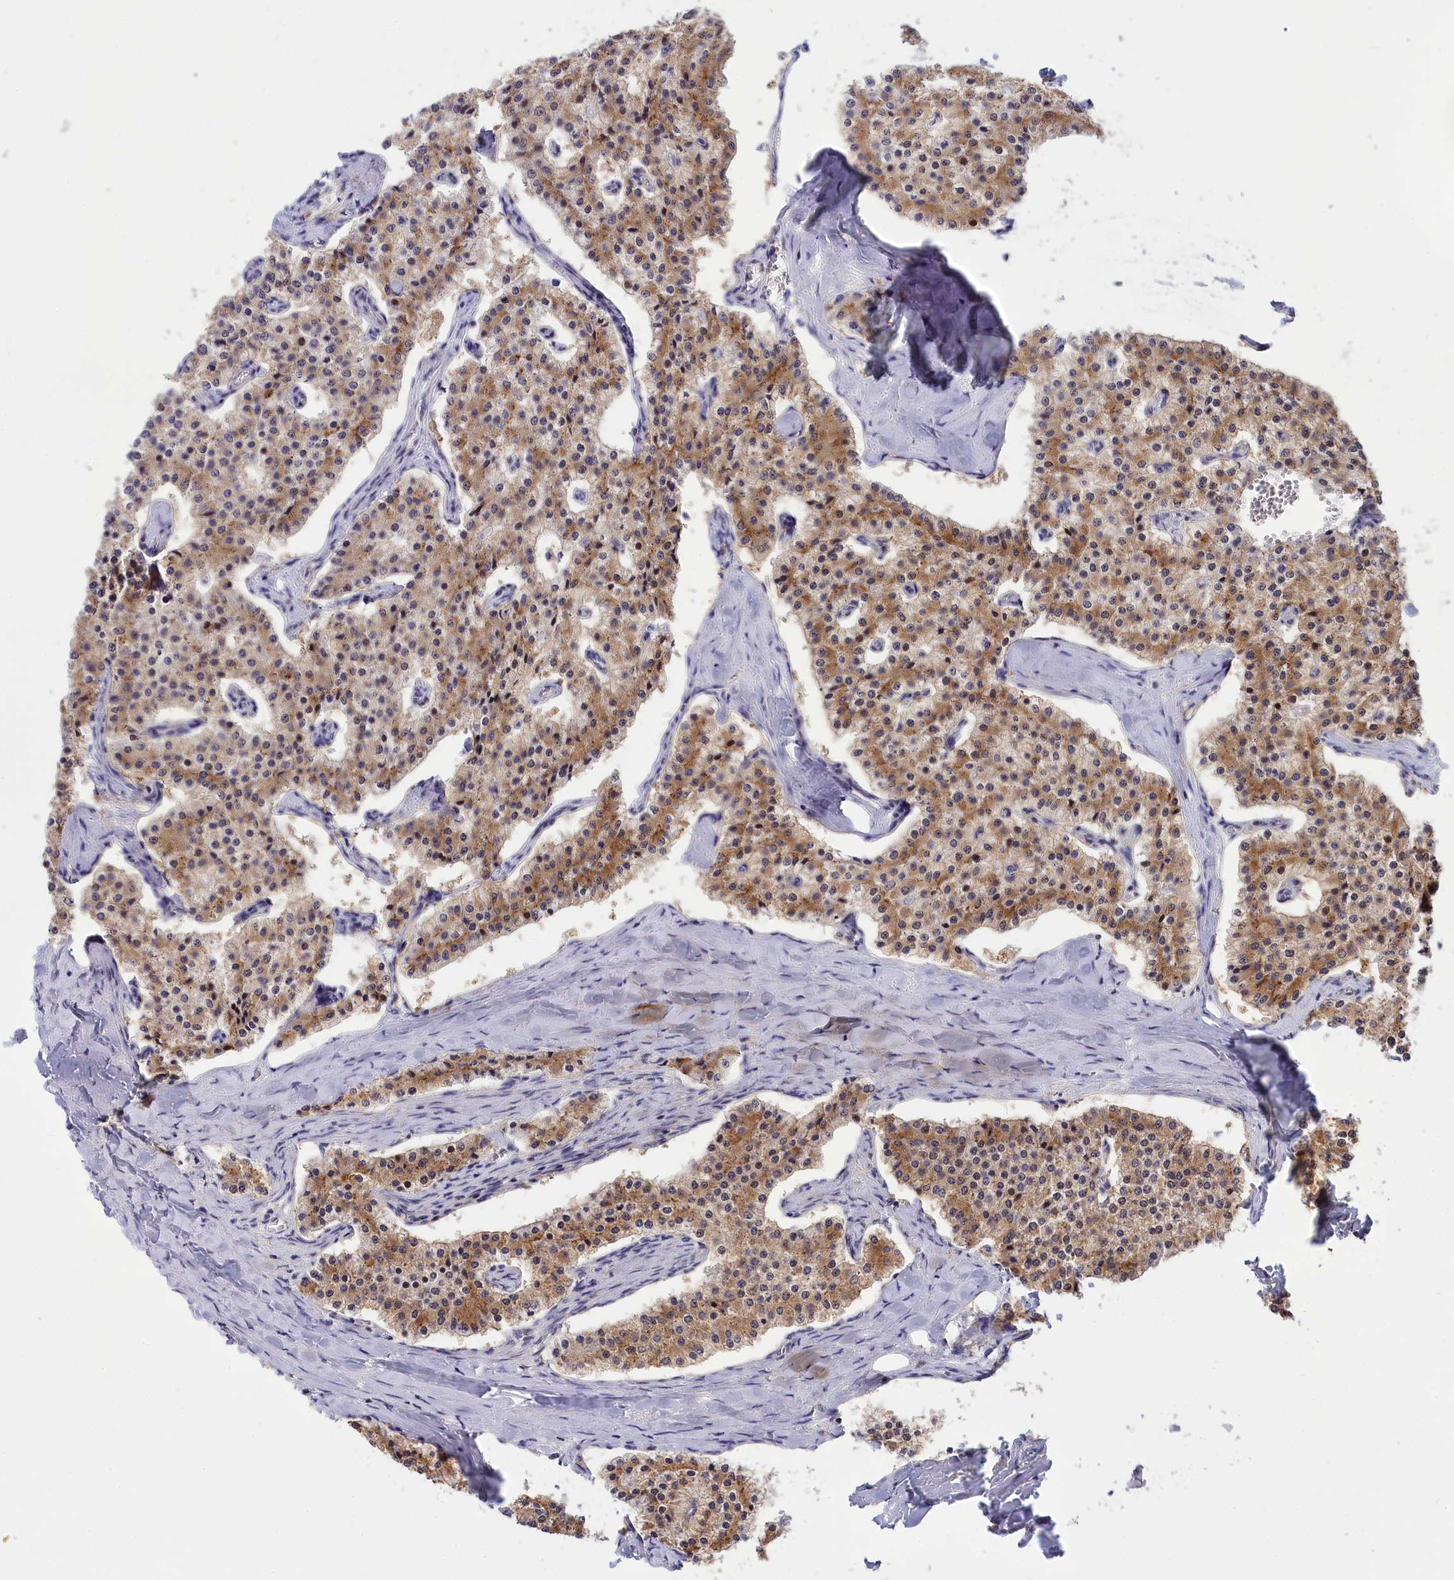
{"staining": {"intensity": "moderate", "quantity": ">75%", "location": "cytoplasmic/membranous,nuclear"}, "tissue": "carcinoid", "cell_type": "Tumor cells", "image_type": "cancer", "snomed": [{"axis": "morphology", "description": "Carcinoid, malignant, NOS"}, {"axis": "topography", "description": "Colon"}], "caption": "Moderate cytoplasmic/membranous and nuclear expression for a protein is appreciated in approximately >75% of tumor cells of carcinoid using immunohistochemistry (IHC).", "gene": "KCTD14", "patient": {"sex": "female", "age": 52}}